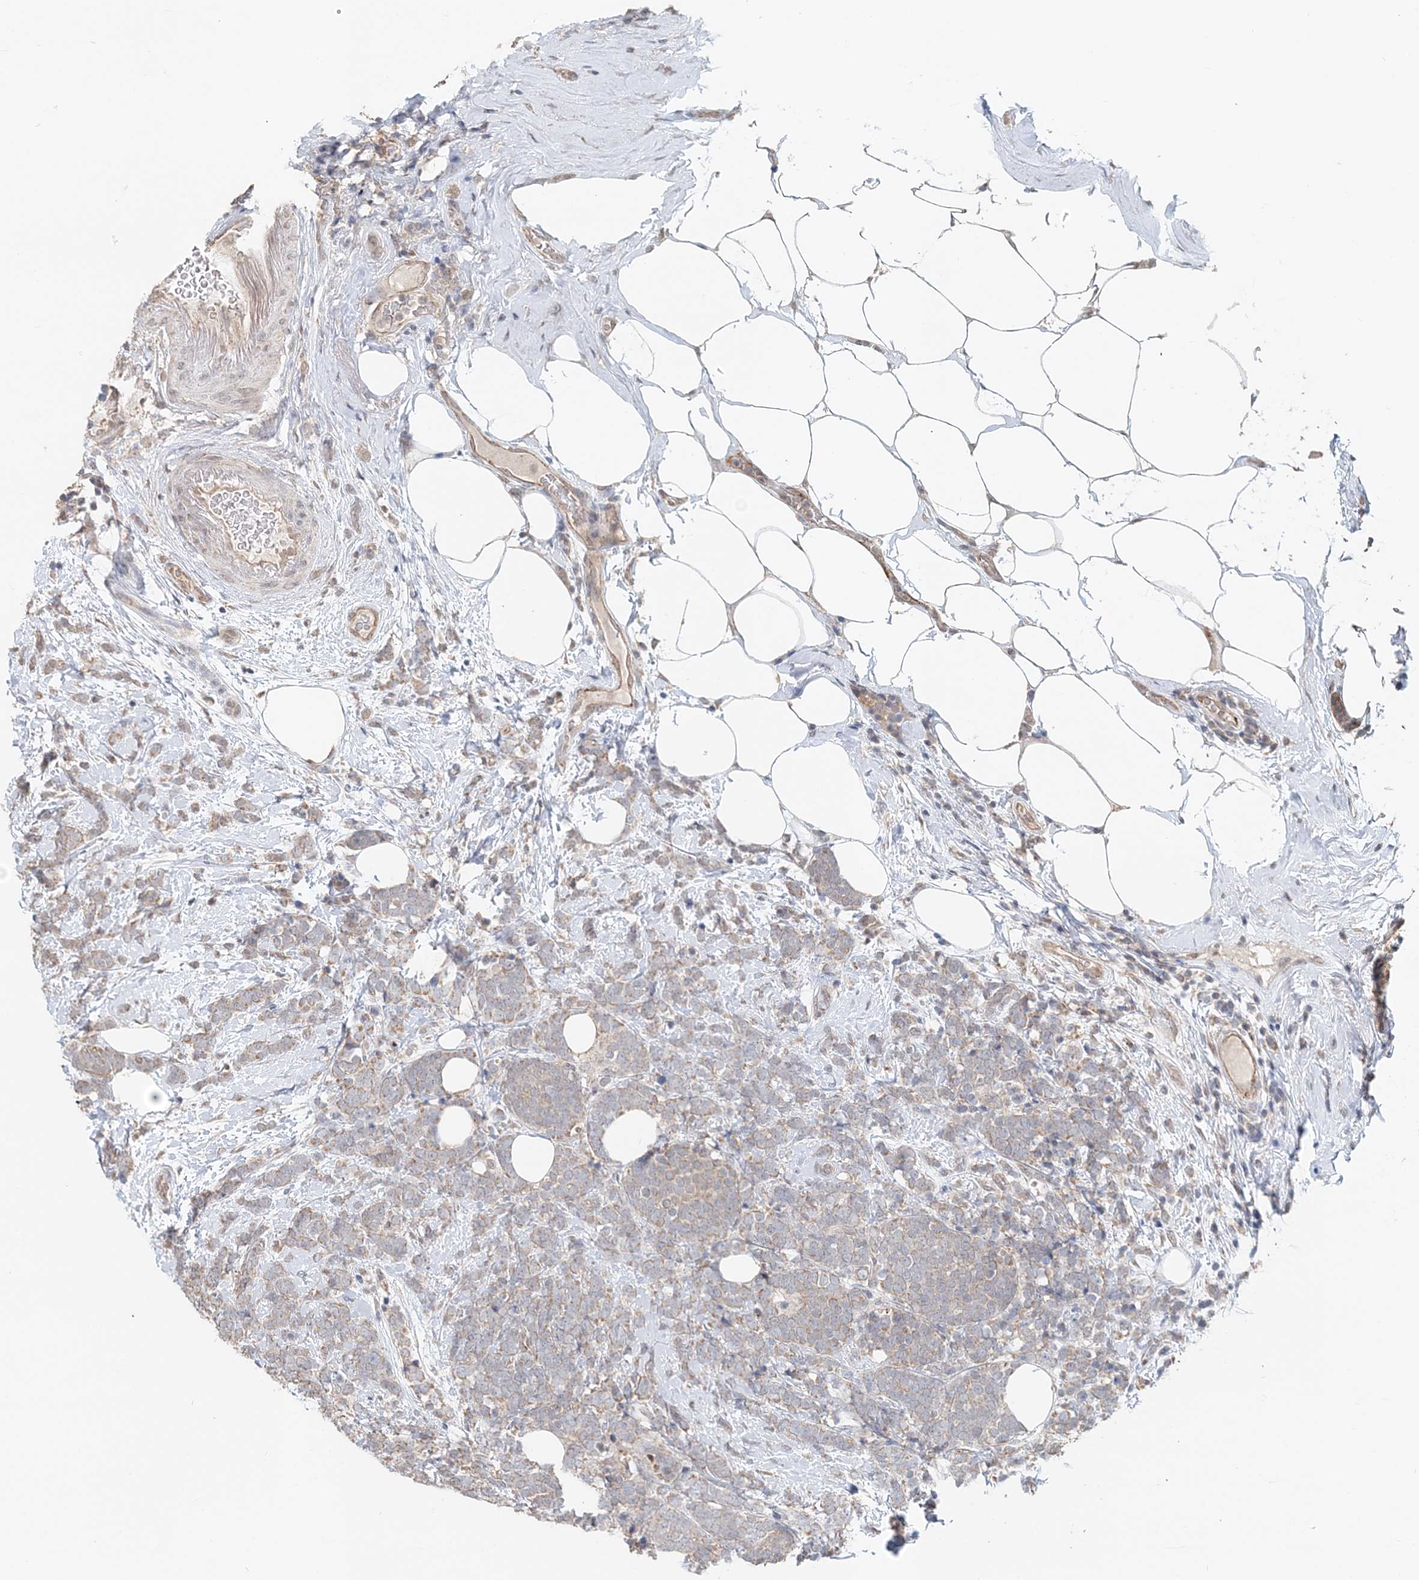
{"staining": {"intensity": "weak", "quantity": ">75%", "location": "cytoplasmic/membranous"}, "tissue": "breast cancer", "cell_type": "Tumor cells", "image_type": "cancer", "snomed": [{"axis": "morphology", "description": "Lobular carcinoma"}, {"axis": "topography", "description": "Breast"}], "caption": "Breast cancer (lobular carcinoma) stained with immunohistochemistry (IHC) demonstrates weak cytoplasmic/membranous expression in approximately >75% of tumor cells. The staining was performed using DAB (3,3'-diaminobenzidine), with brown indicating positive protein expression. Nuclei are stained blue with hematoxylin.", "gene": "FBXO38", "patient": {"sex": "female", "age": 58}}